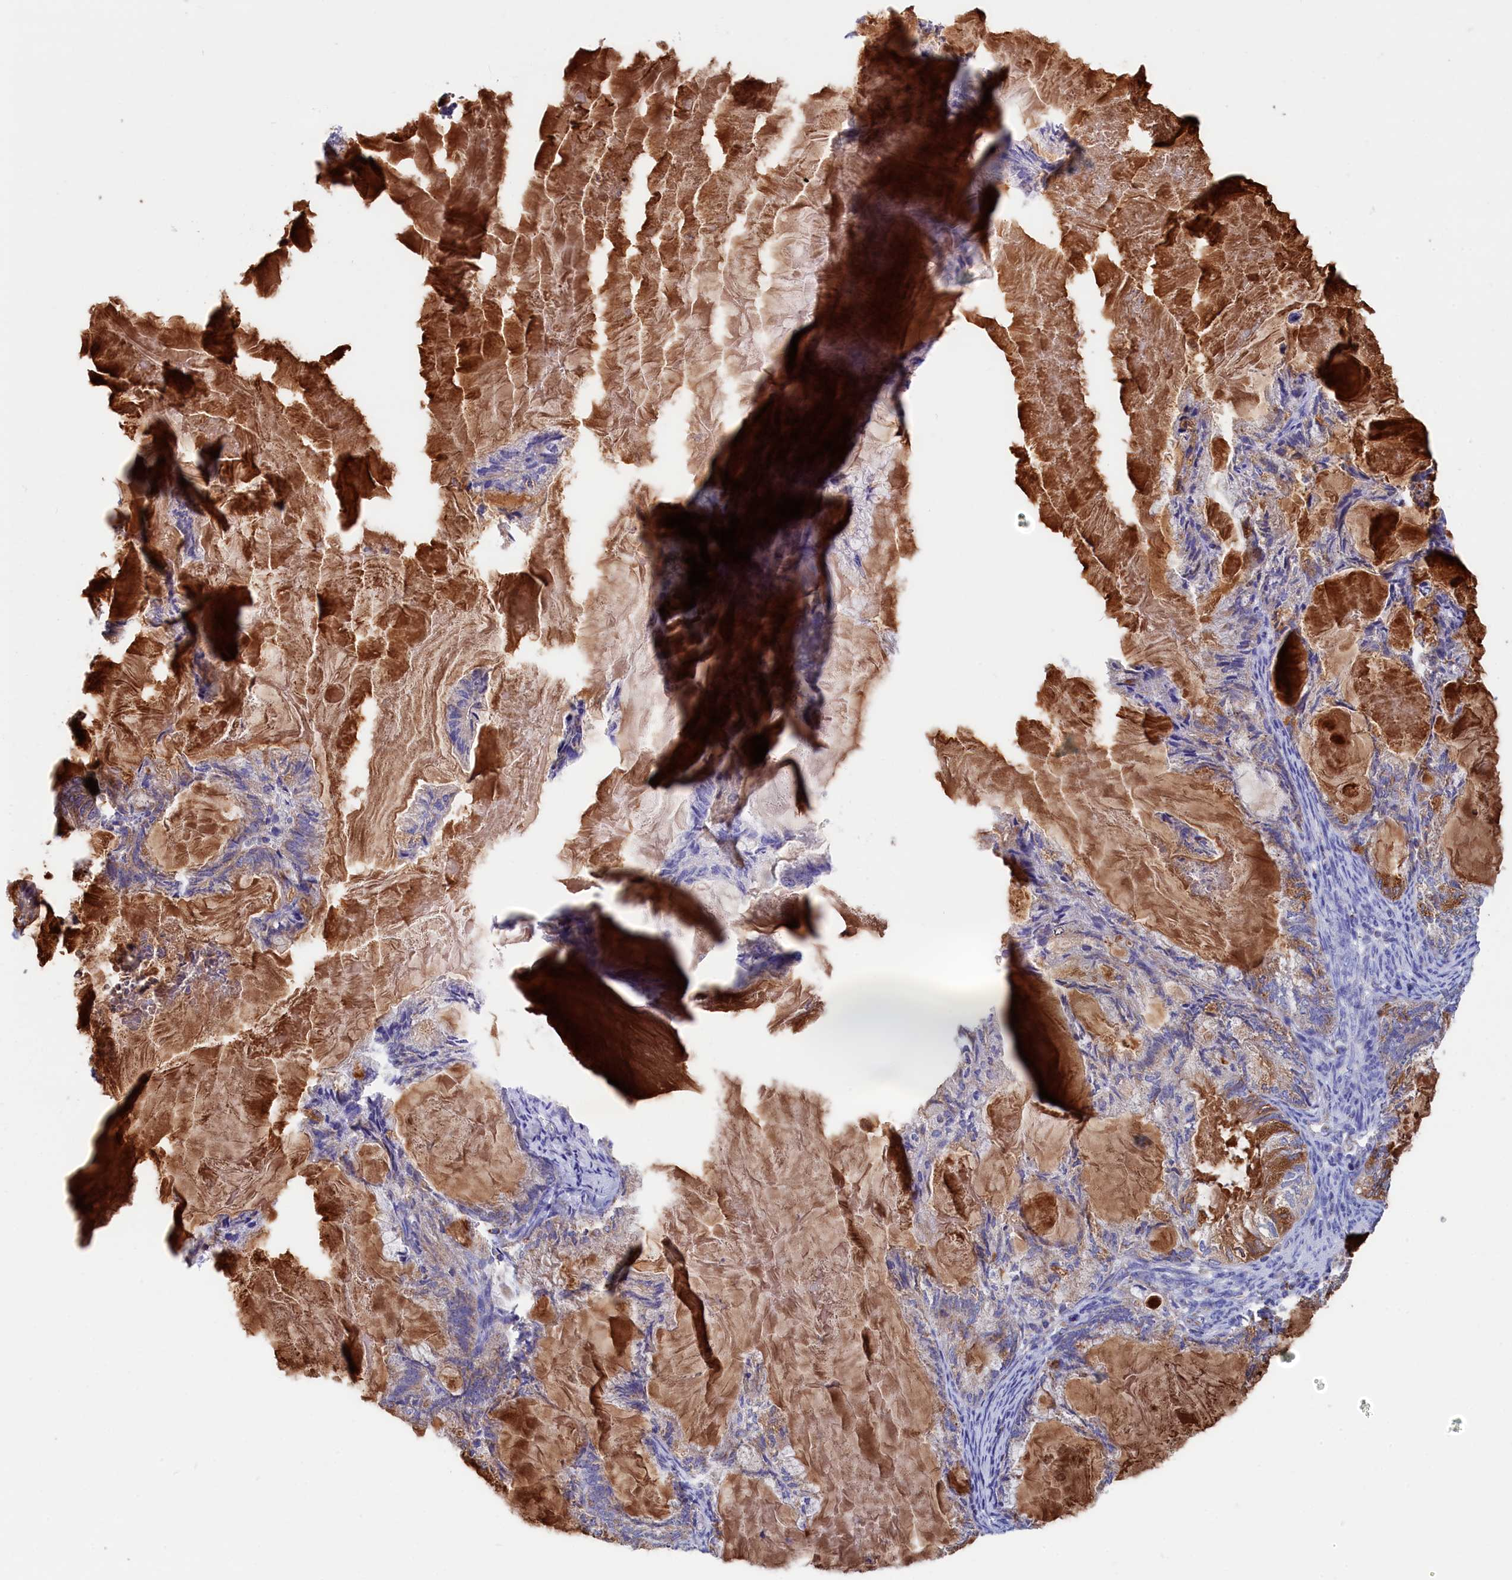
{"staining": {"intensity": "weak", "quantity": "<25%", "location": "cytoplasmic/membranous"}, "tissue": "endometrial cancer", "cell_type": "Tumor cells", "image_type": "cancer", "snomed": [{"axis": "morphology", "description": "Adenocarcinoma, NOS"}, {"axis": "topography", "description": "Endometrium"}], "caption": "DAB (3,3'-diaminobenzidine) immunohistochemical staining of endometrial adenocarcinoma exhibits no significant positivity in tumor cells.", "gene": "WDR83", "patient": {"sex": "female", "age": 86}}